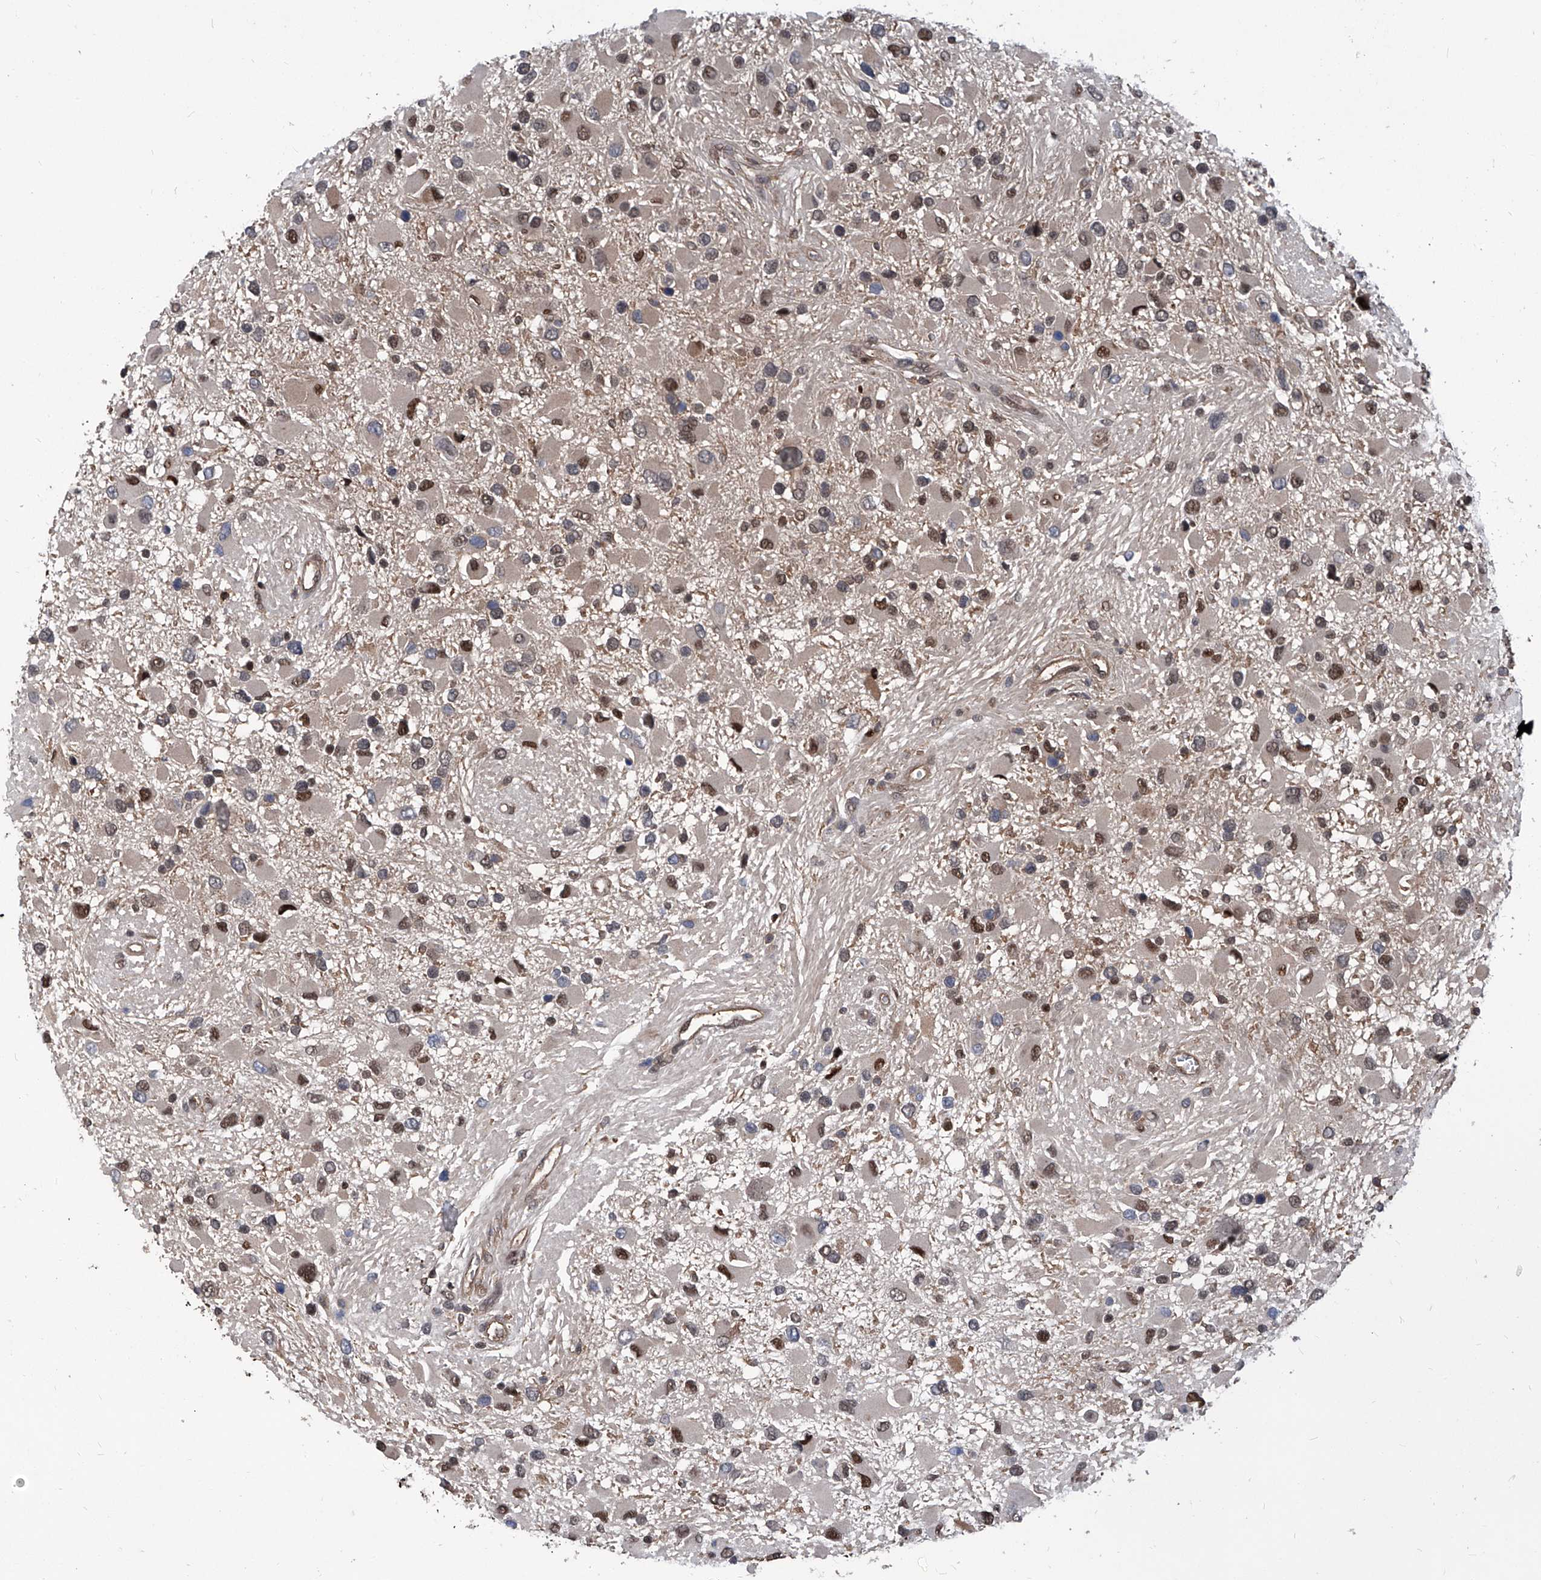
{"staining": {"intensity": "moderate", "quantity": "25%-75%", "location": "nuclear"}, "tissue": "glioma", "cell_type": "Tumor cells", "image_type": "cancer", "snomed": [{"axis": "morphology", "description": "Glioma, malignant, High grade"}, {"axis": "topography", "description": "Brain"}], "caption": "Tumor cells demonstrate medium levels of moderate nuclear staining in approximately 25%-75% of cells in human high-grade glioma (malignant).", "gene": "PSMB1", "patient": {"sex": "male", "age": 53}}